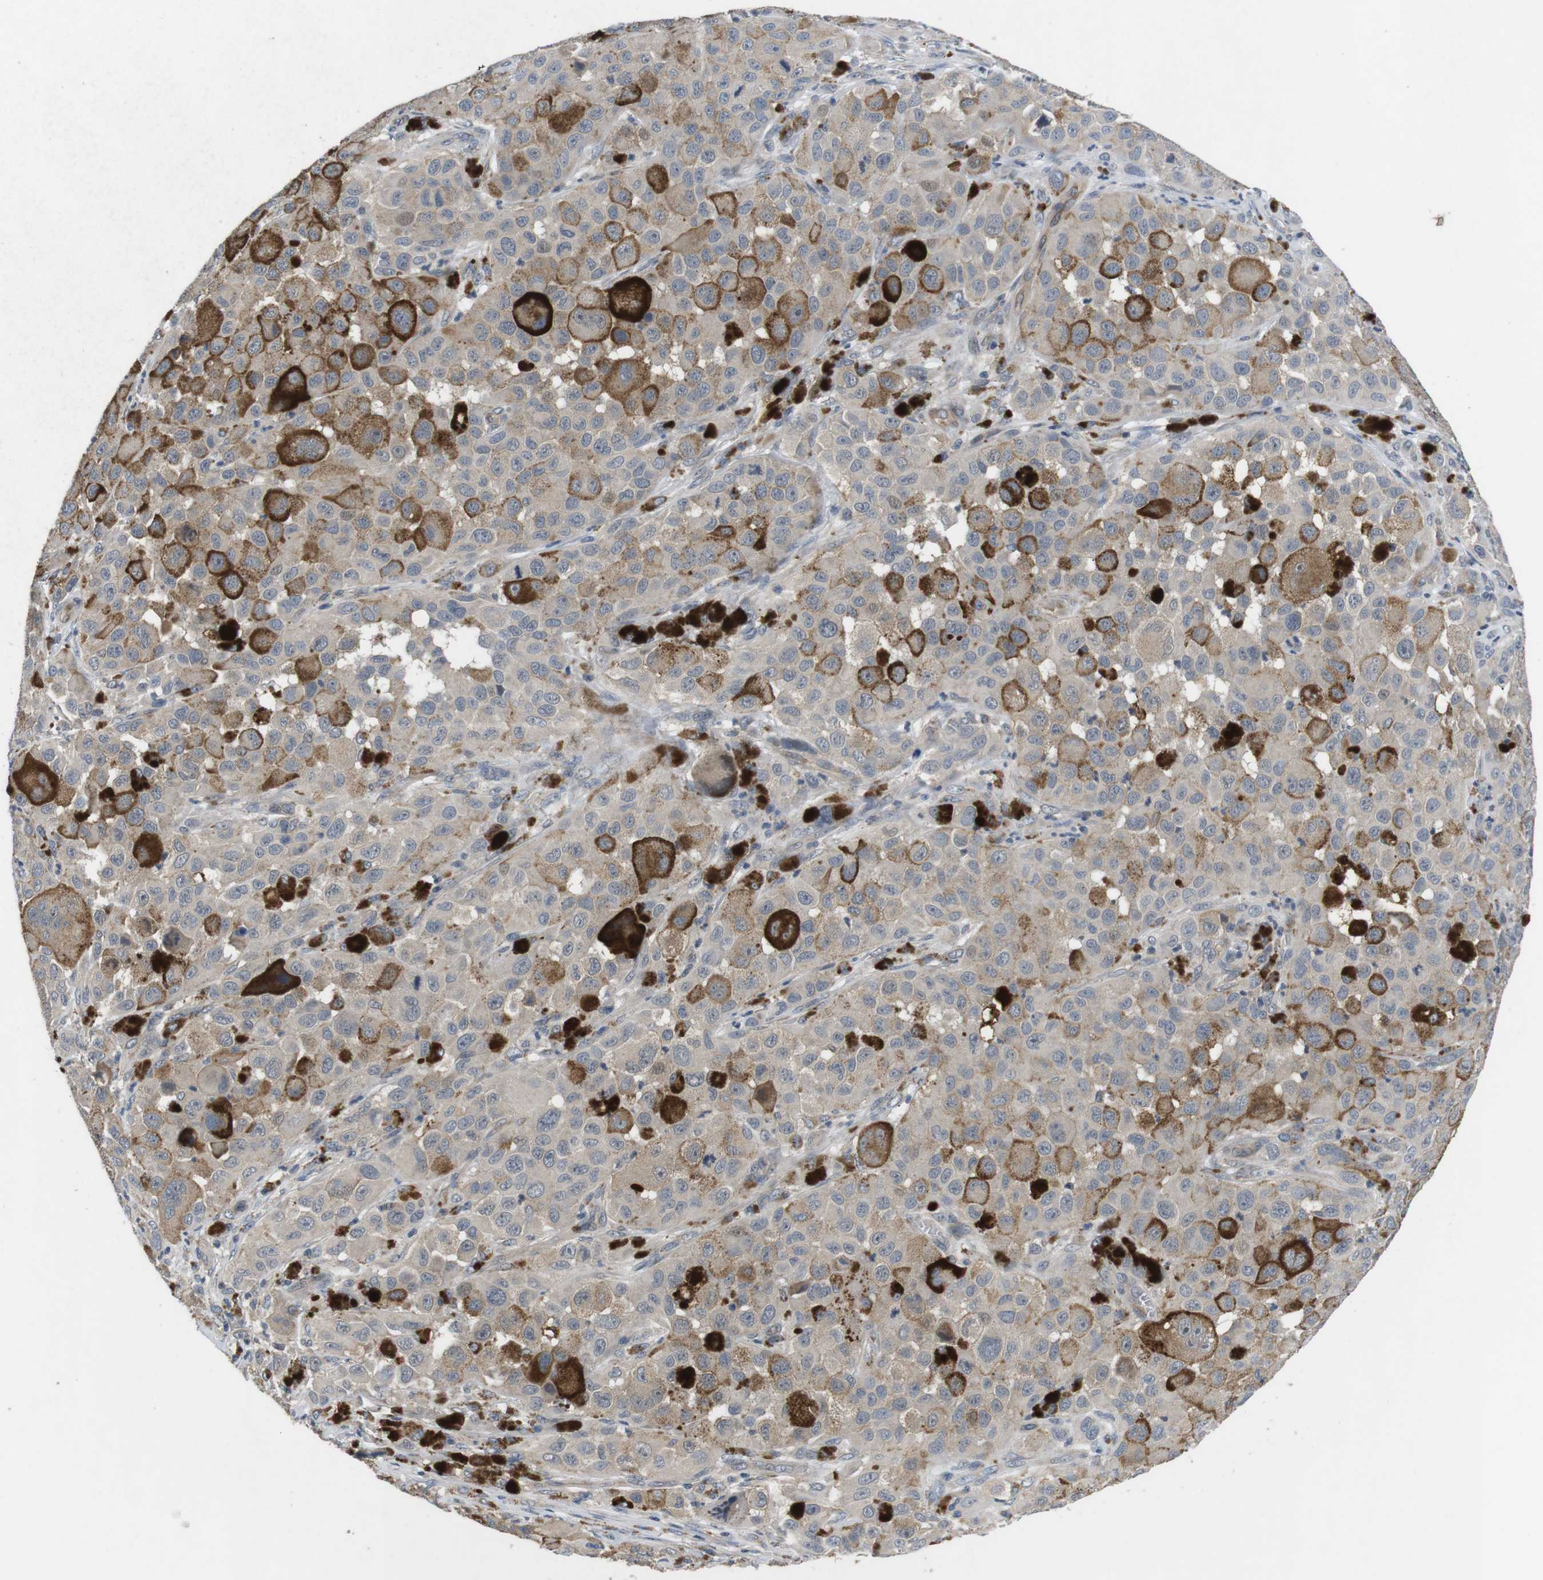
{"staining": {"intensity": "weak", "quantity": "25%-75%", "location": "cytoplasmic/membranous"}, "tissue": "melanoma", "cell_type": "Tumor cells", "image_type": "cancer", "snomed": [{"axis": "morphology", "description": "Malignant melanoma, NOS"}, {"axis": "topography", "description": "Skin"}], "caption": "This is an image of immunohistochemistry staining of melanoma, which shows weak staining in the cytoplasmic/membranous of tumor cells.", "gene": "ADGRL3", "patient": {"sex": "male", "age": 96}}